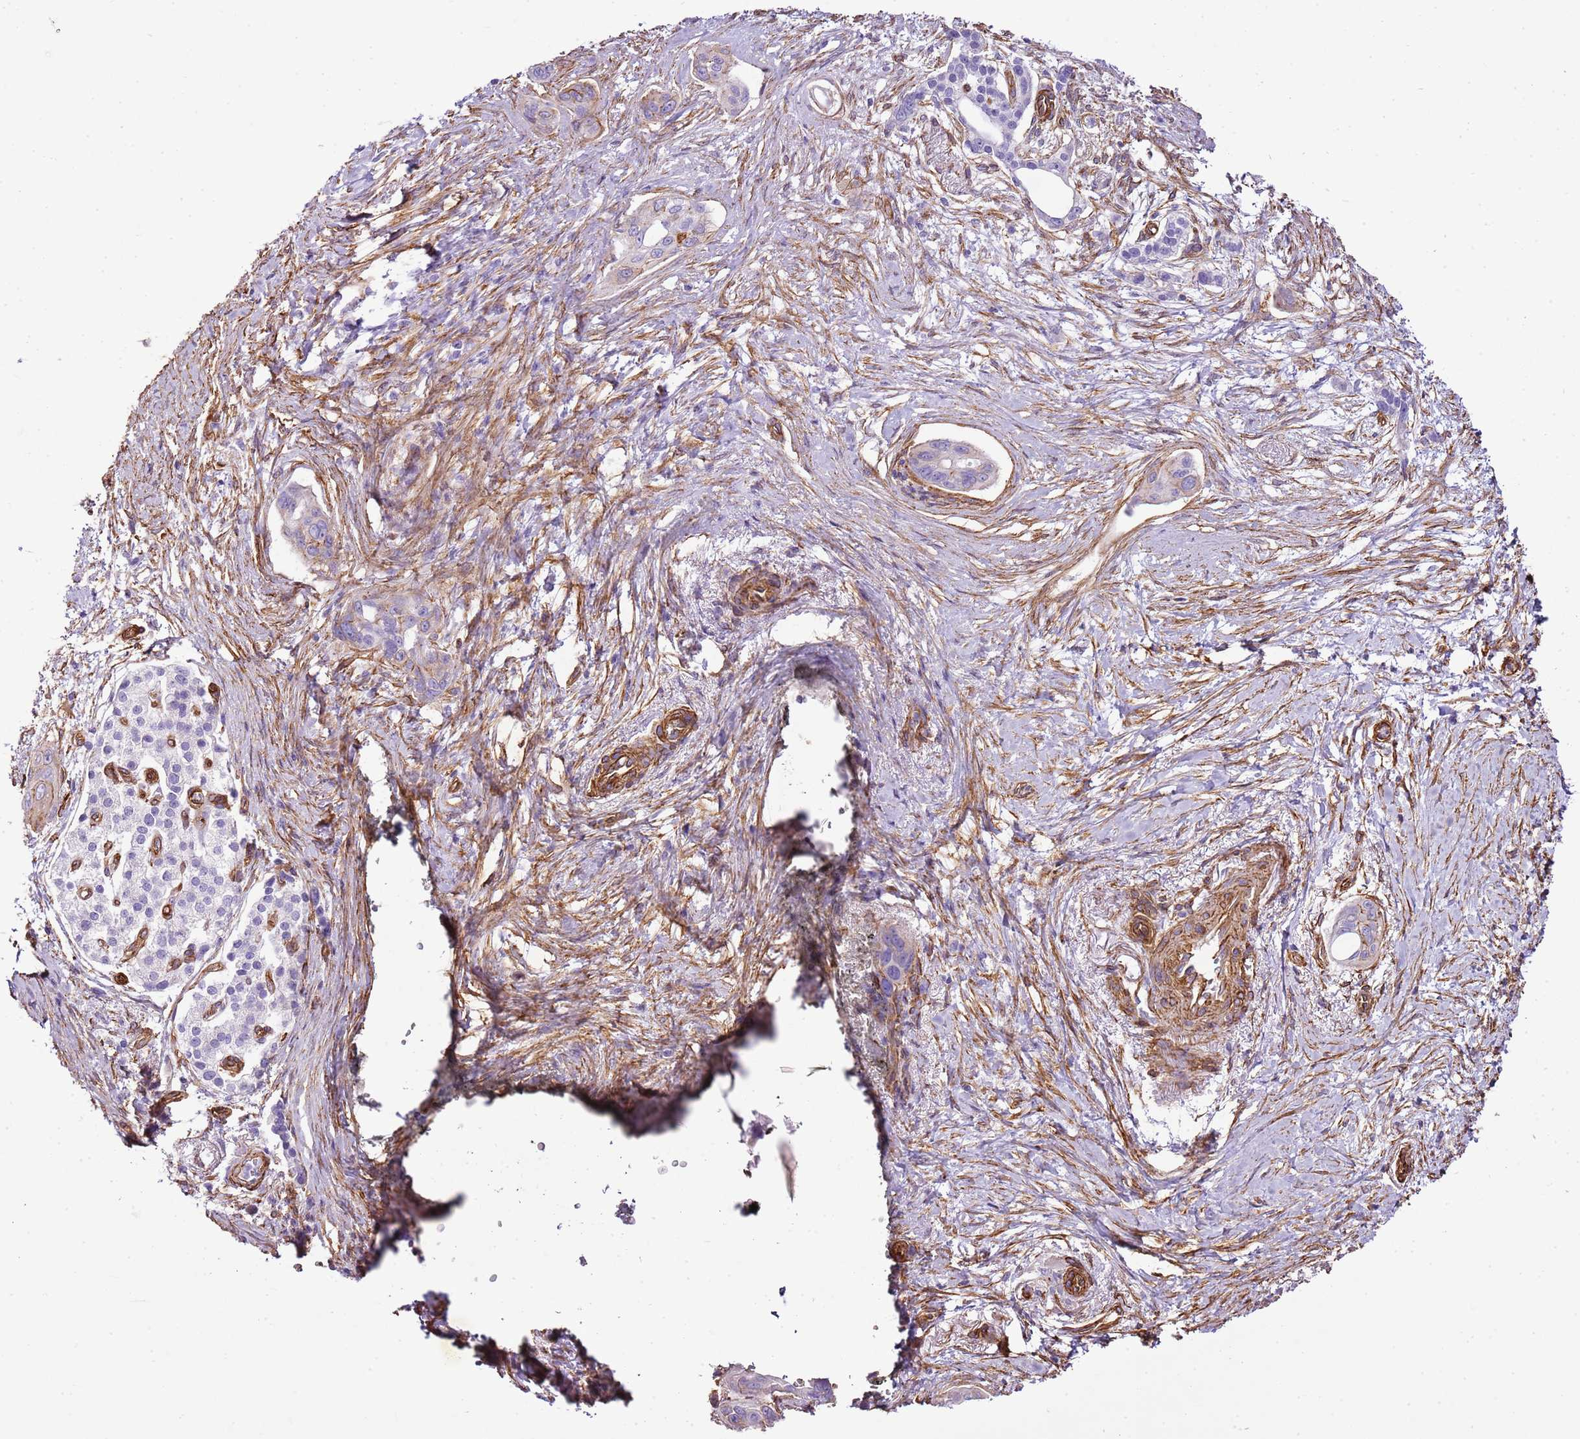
{"staining": {"intensity": "moderate", "quantity": "<25%", "location": "cytoplasmic/membranous"}, "tissue": "pancreatic cancer", "cell_type": "Tumor cells", "image_type": "cancer", "snomed": [{"axis": "morphology", "description": "Adenocarcinoma, NOS"}, {"axis": "topography", "description": "Pancreas"}], "caption": "Human pancreatic cancer (adenocarcinoma) stained with a protein marker displays moderate staining in tumor cells.", "gene": "CTDSPL", "patient": {"sex": "male", "age": 72}}